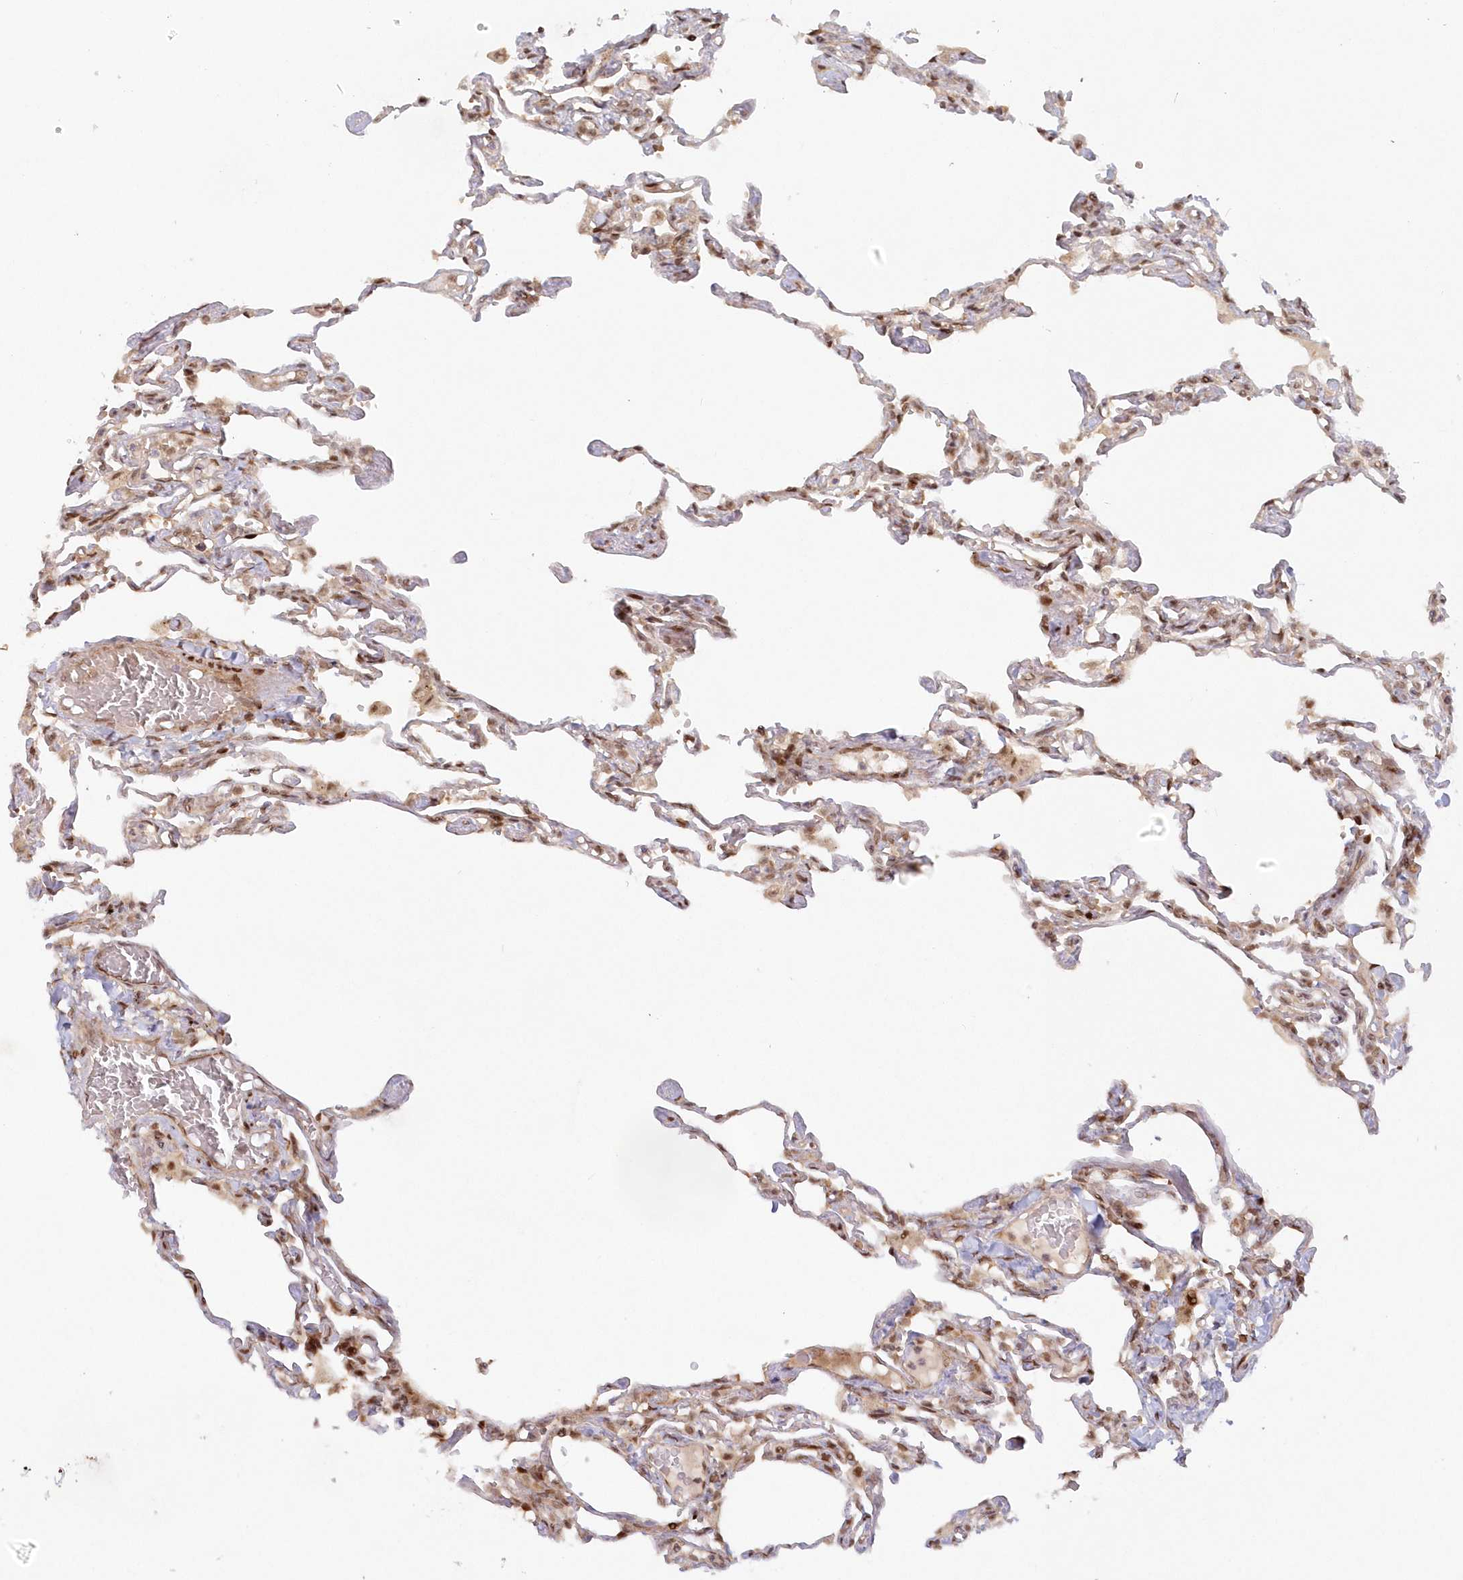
{"staining": {"intensity": "moderate", "quantity": ">75%", "location": "cytoplasmic/membranous,nuclear"}, "tissue": "lung", "cell_type": "Alveolar cells", "image_type": "normal", "snomed": [{"axis": "morphology", "description": "Normal tissue, NOS"}, {"axis": "topography", "description": "Lung"}], "caption": "Approximately >75% of alveolar cells in unremarkable human lung exhibit moderate cytoplasmic/membranous,nuclear protein staining as visualized by brown immunohistochemical staining.", "gene": "TOGARAM2", "patient": {"sex": "male", "age": 21}}